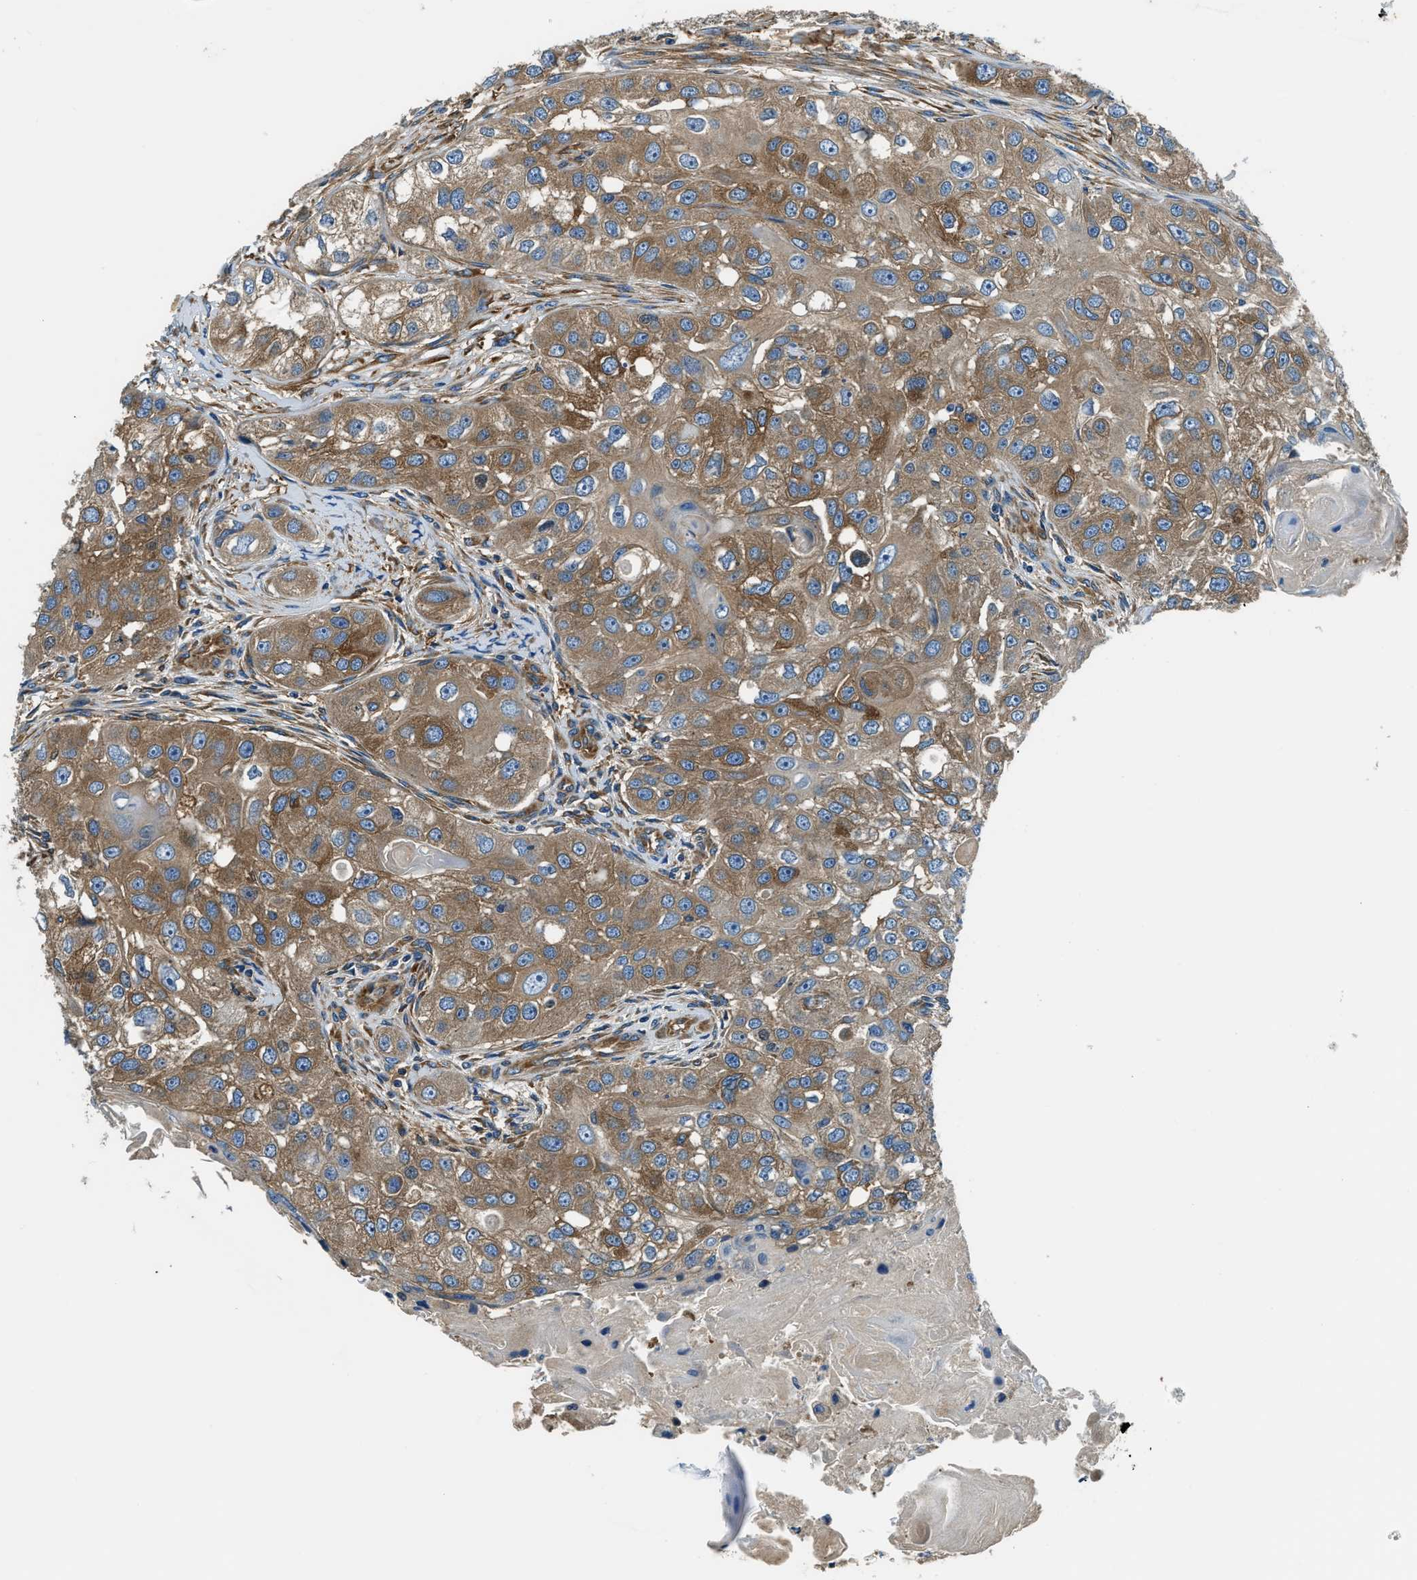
{"staining": {"intensity": "moderate", "quantity": ">75%", "location": "cytoplasmic/membranous"}, "tissue": "head and neck cancer", "cell_type": "Tumor cells", "image_type": "cancer", "snomed": [{"axis": "morphology", "description": "Normal tissue, NOS"}, {"axis": "morphology", "description": "Squamous cell carcinoma, NOS"}, {"axis": "topography", "description": "Skeletal muscle"}, {"axis": "topography", "description": "Head-Neck"}], "caption": "Protein expression analysis of human head and neck cancer (squamous cell carcinoma) reveals moderate cytoplasmic/membranous staining in about >75% of tumor cells.", "gene": "EEA1", "patient": {"sex": "male", "age": 51}}